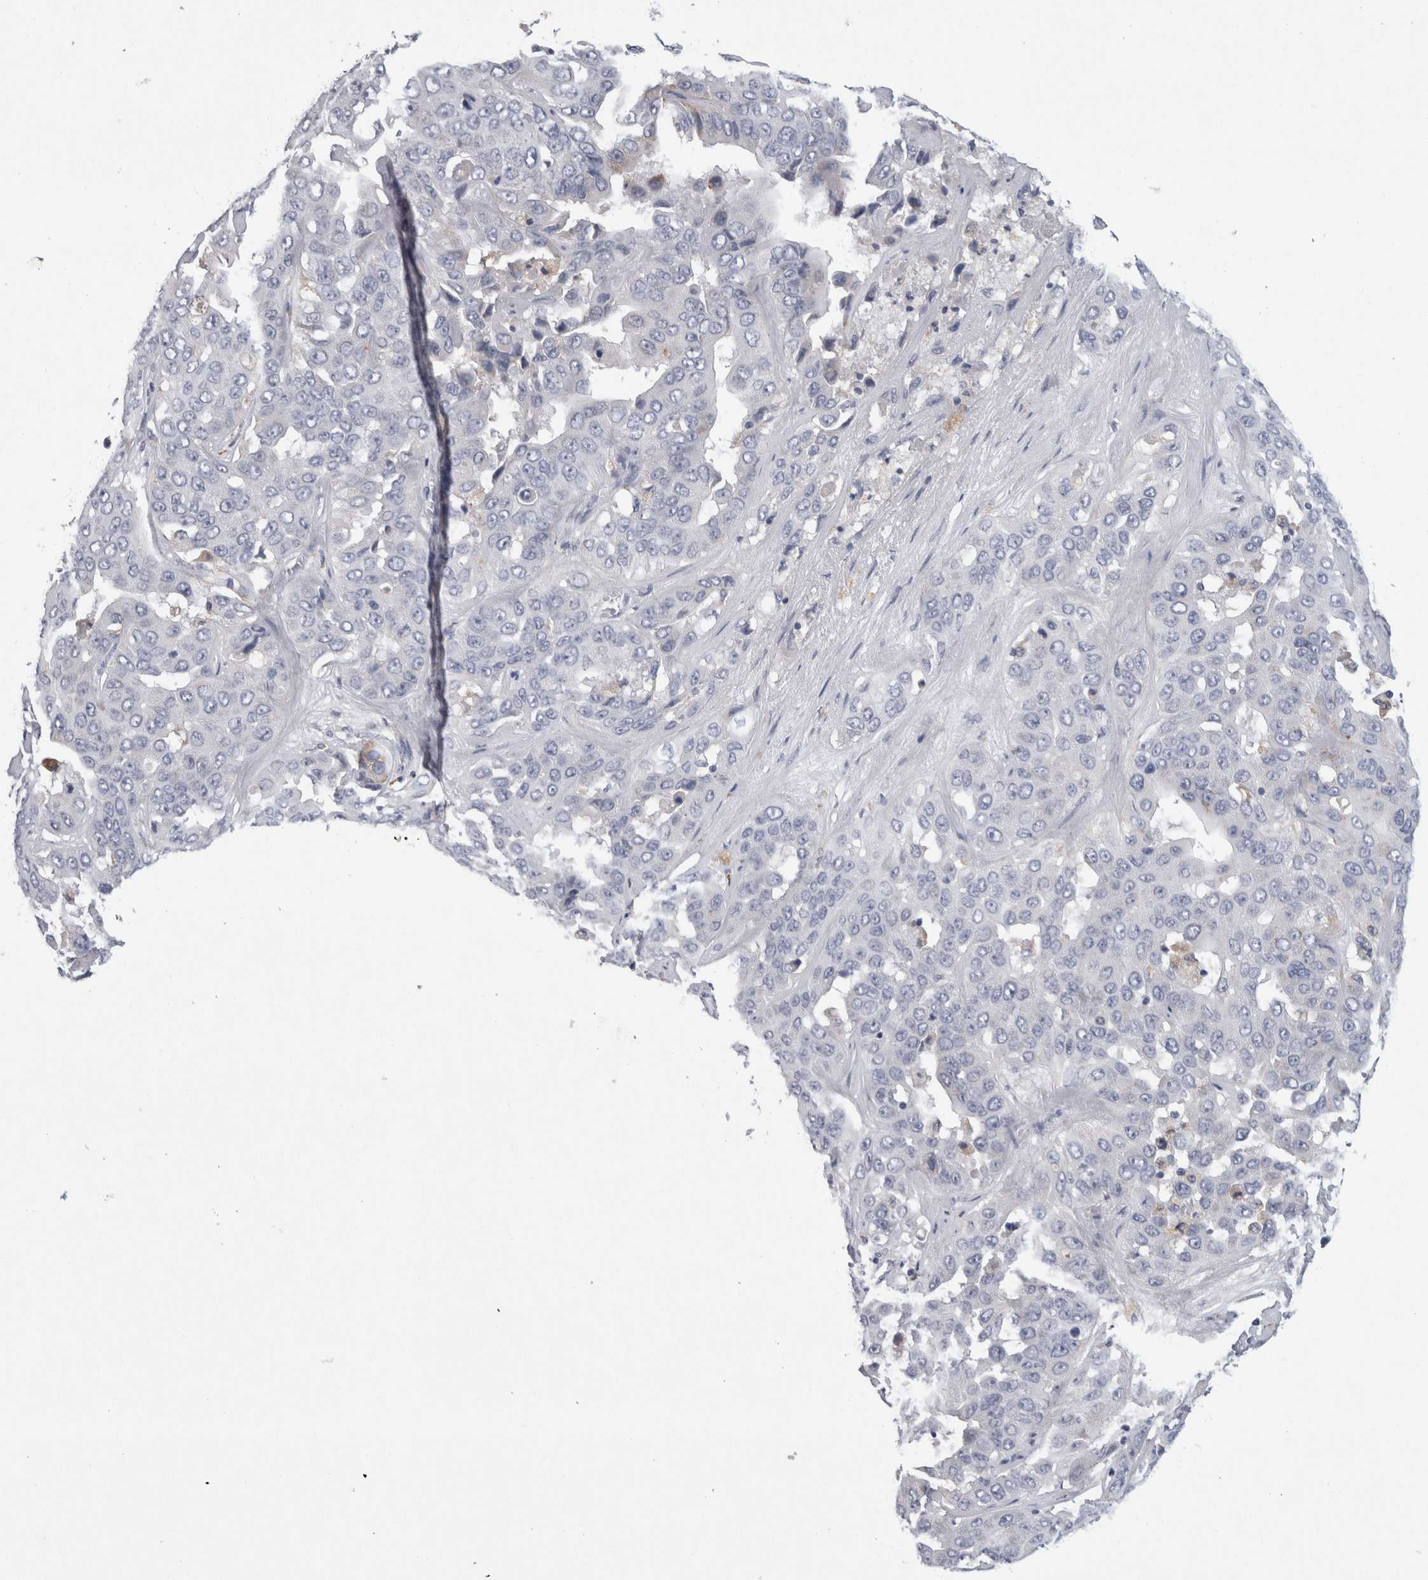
{"staining": {"intensity": "negative", "quantity": "none", "location": "none"}, "tissue": "liver cancer", "cell_type": "Tumor cells", "image_type": "cancer", "snomed": [{"axis": "morphology", "description": "Cholangiocarcinoma"}, {"axis": "topography", "description": "Liver"}], "caption": "Image shows no significant protein expression in tumor cells of liver cancer.", "gene": "CD63", "patient": {"sex": "female", "age": 52}}